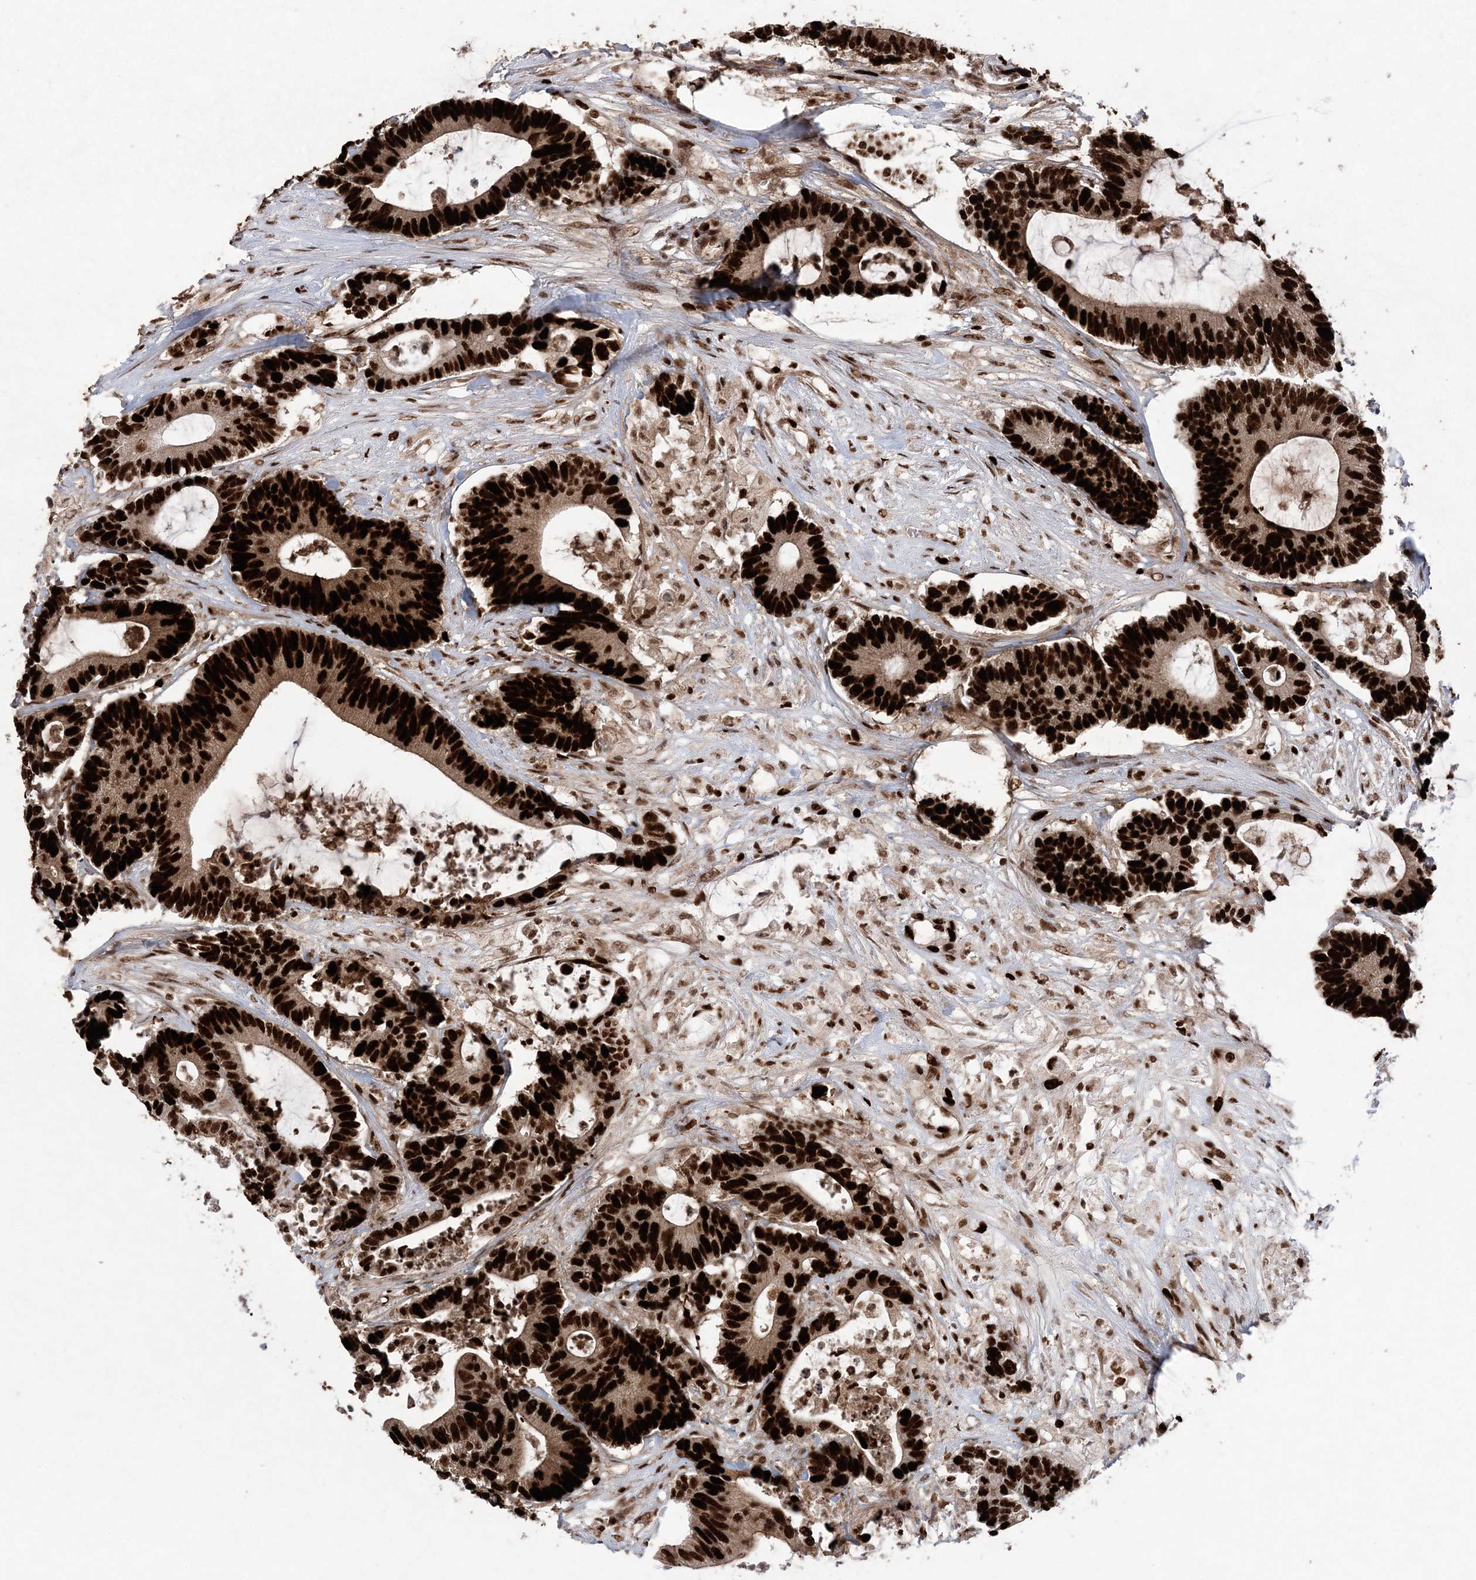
{"staining": {"intensity": "strong", "quantity": ">75%", "location": "nuclear"}, "tissue": "colorectal cancer", "cell_type": "Tumor cells", "image_type": "cancer", "snomed": [{"axis": "morphology", "description": "Adenocarcinoma, NOS"}, {"axis": "topography", "description": "Colon"}], "caption": "An image of adenocarcinoma (colorectal) stained for a protein exhibits strong nuclear brown staining in tumor cells. The staining was performed using DAB, with brown indicating positive protein expression. Nuclei are stained blue with hematoxylin.", "gene": "LIG1", "patient": {"sex": "female", "age": 84}}